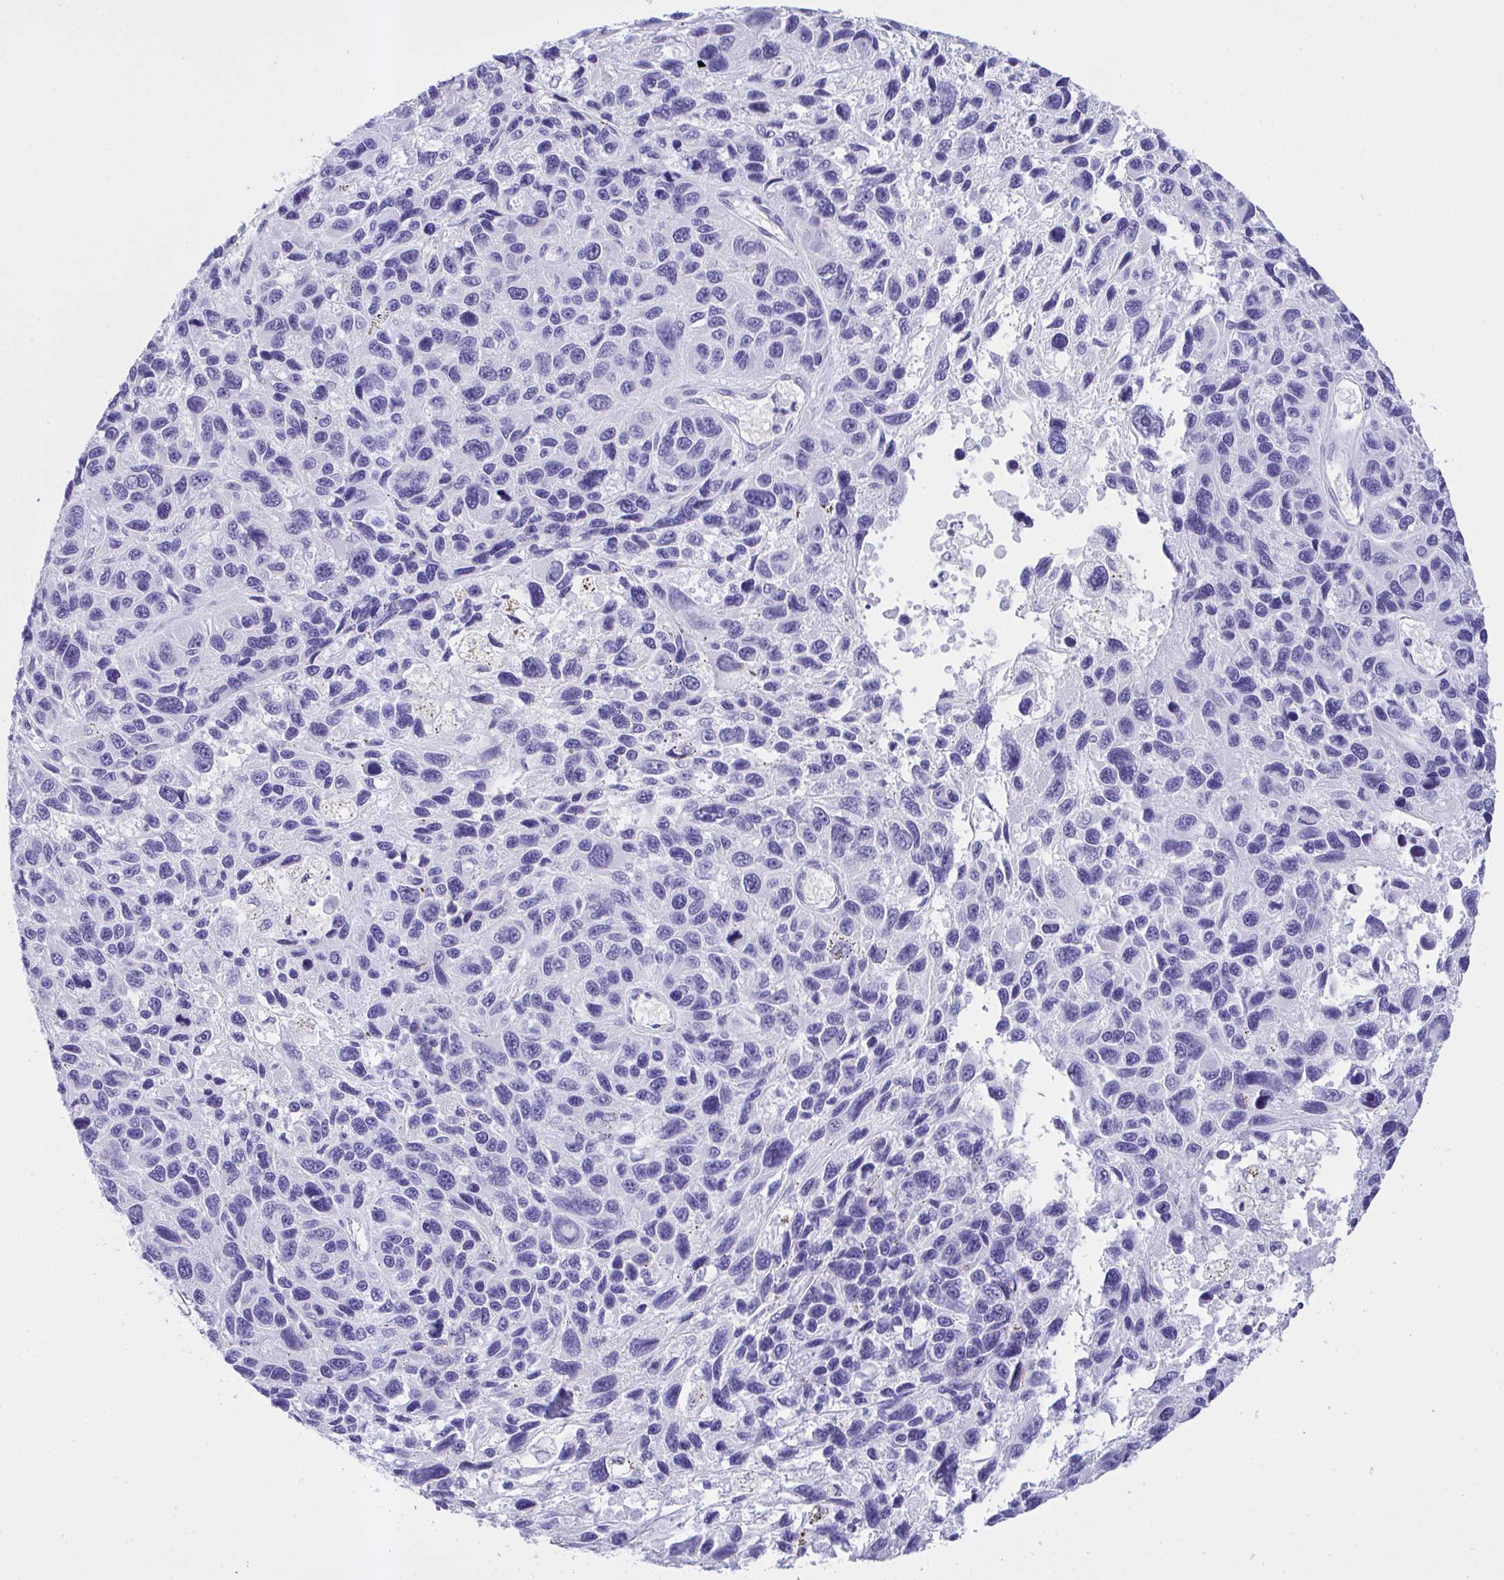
{"staining": {"intensity": "negative", "quantity": "none", "location": "none"}, "tissue": "melanoma", "cell_type": "Tumor cells", "image_type": "cancer", "snomed": [{"axis": "morphology", "description": "Malignant melanoma, NOS"}, {"axis": "topography", "description": "Skin"}], "caption": "There is no significant staining in tumor cells of melanoma.", "gene": "AKR1D1", "patient": {"sex": "male", "age": 53}}